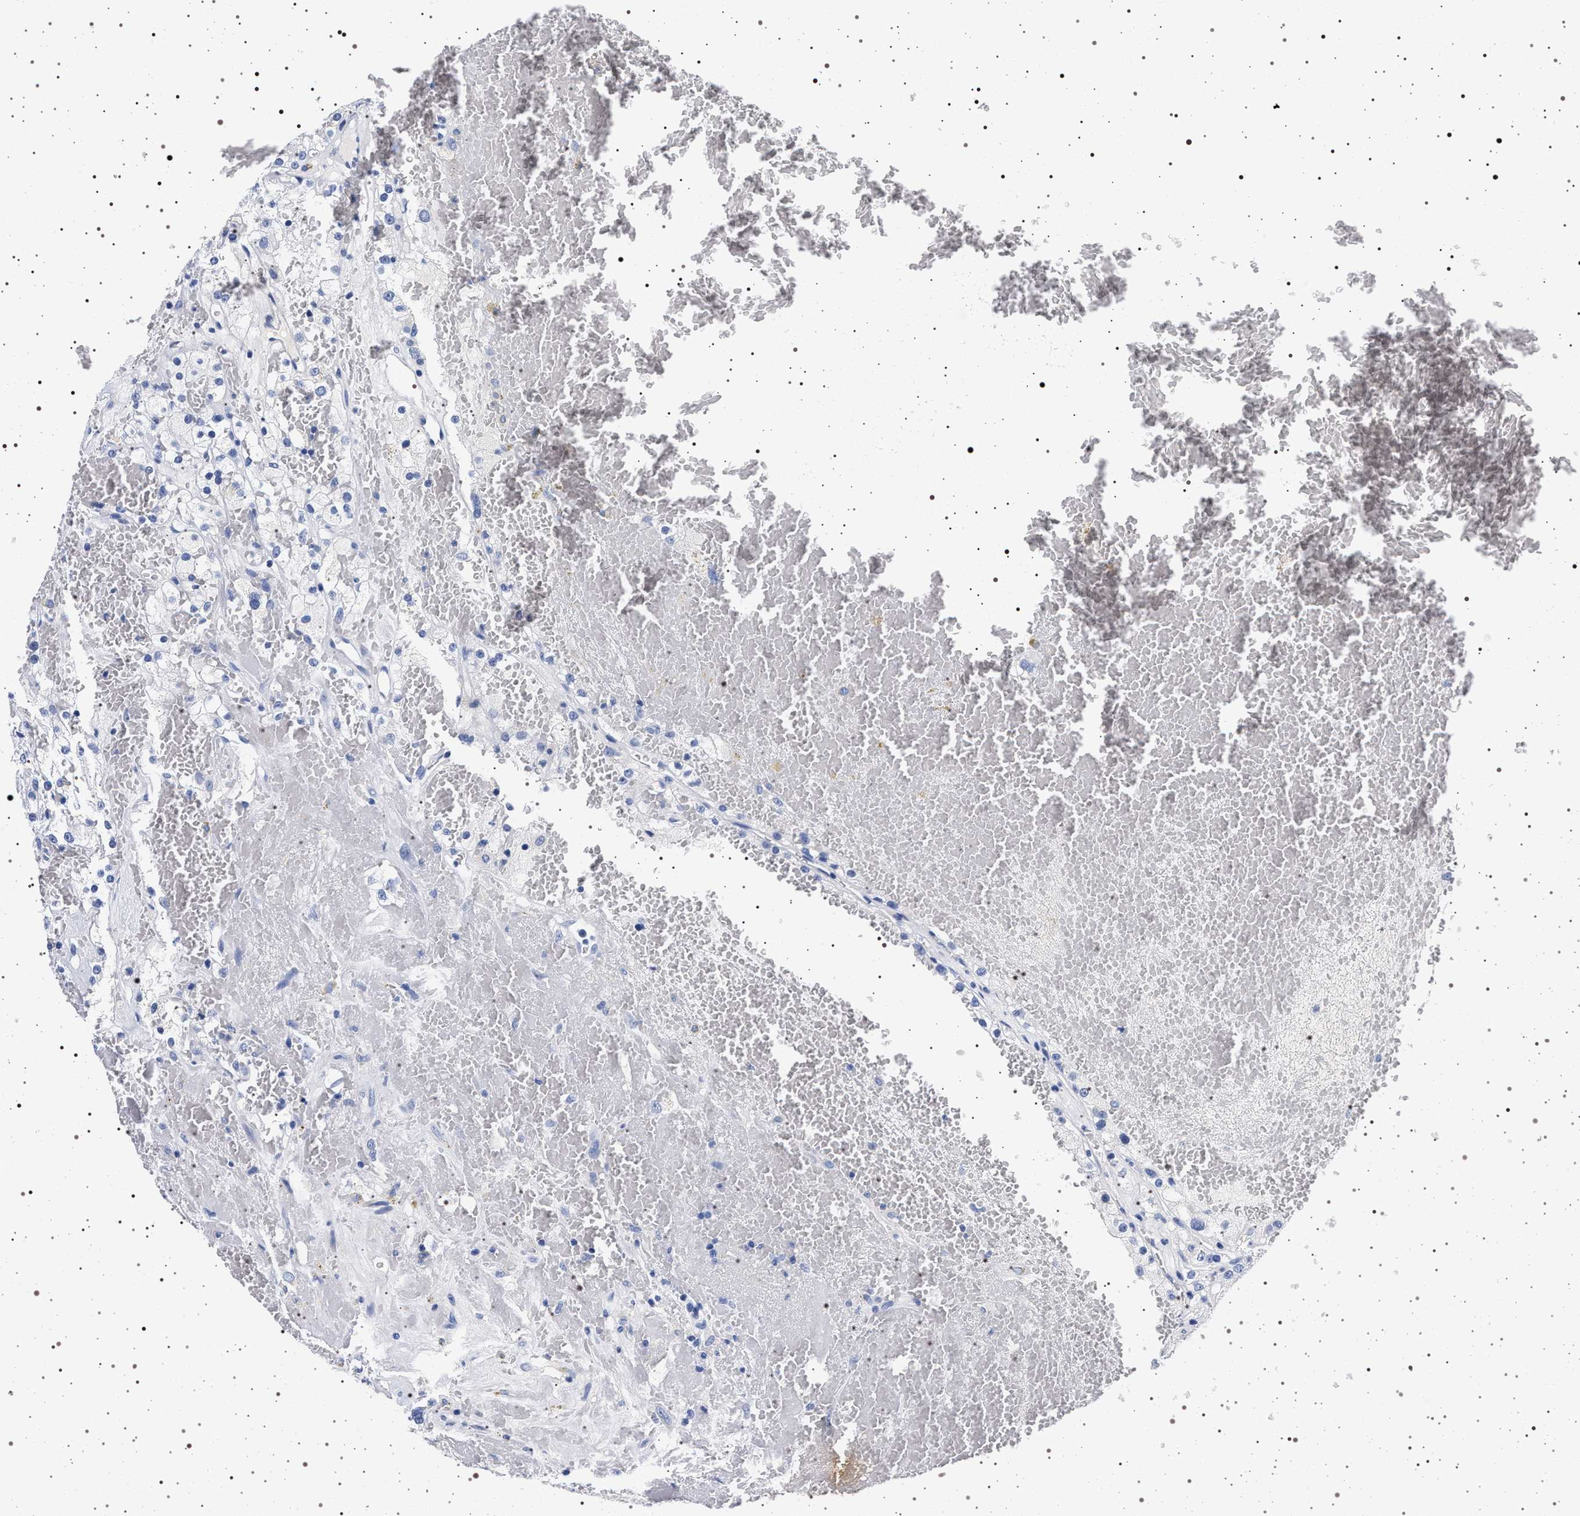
{"staining": {"intensity": "negative", "quantity": "none", "location": "none"}, "tissue": "renal cancer", "cell_type": "Tumor cells", "image_type": "cancer", "snomed": [{"axis": "morphology", "description": "Normal tissue, NOS"}, {"axis": "morphology", "description": "Adenocarcinoma, NOS"}, {"axis": "topography", "description": "Kidney"}], "caption": "Tumor cells show no significant expression in adenocarcinoma (renal). (Brightfield microscopy of DAB (3,3'-diaminobenzidine) immunohistochemistry at high magnification).", "gene": "MAPK10", "patient": {"sex": "male", "age": 61}}